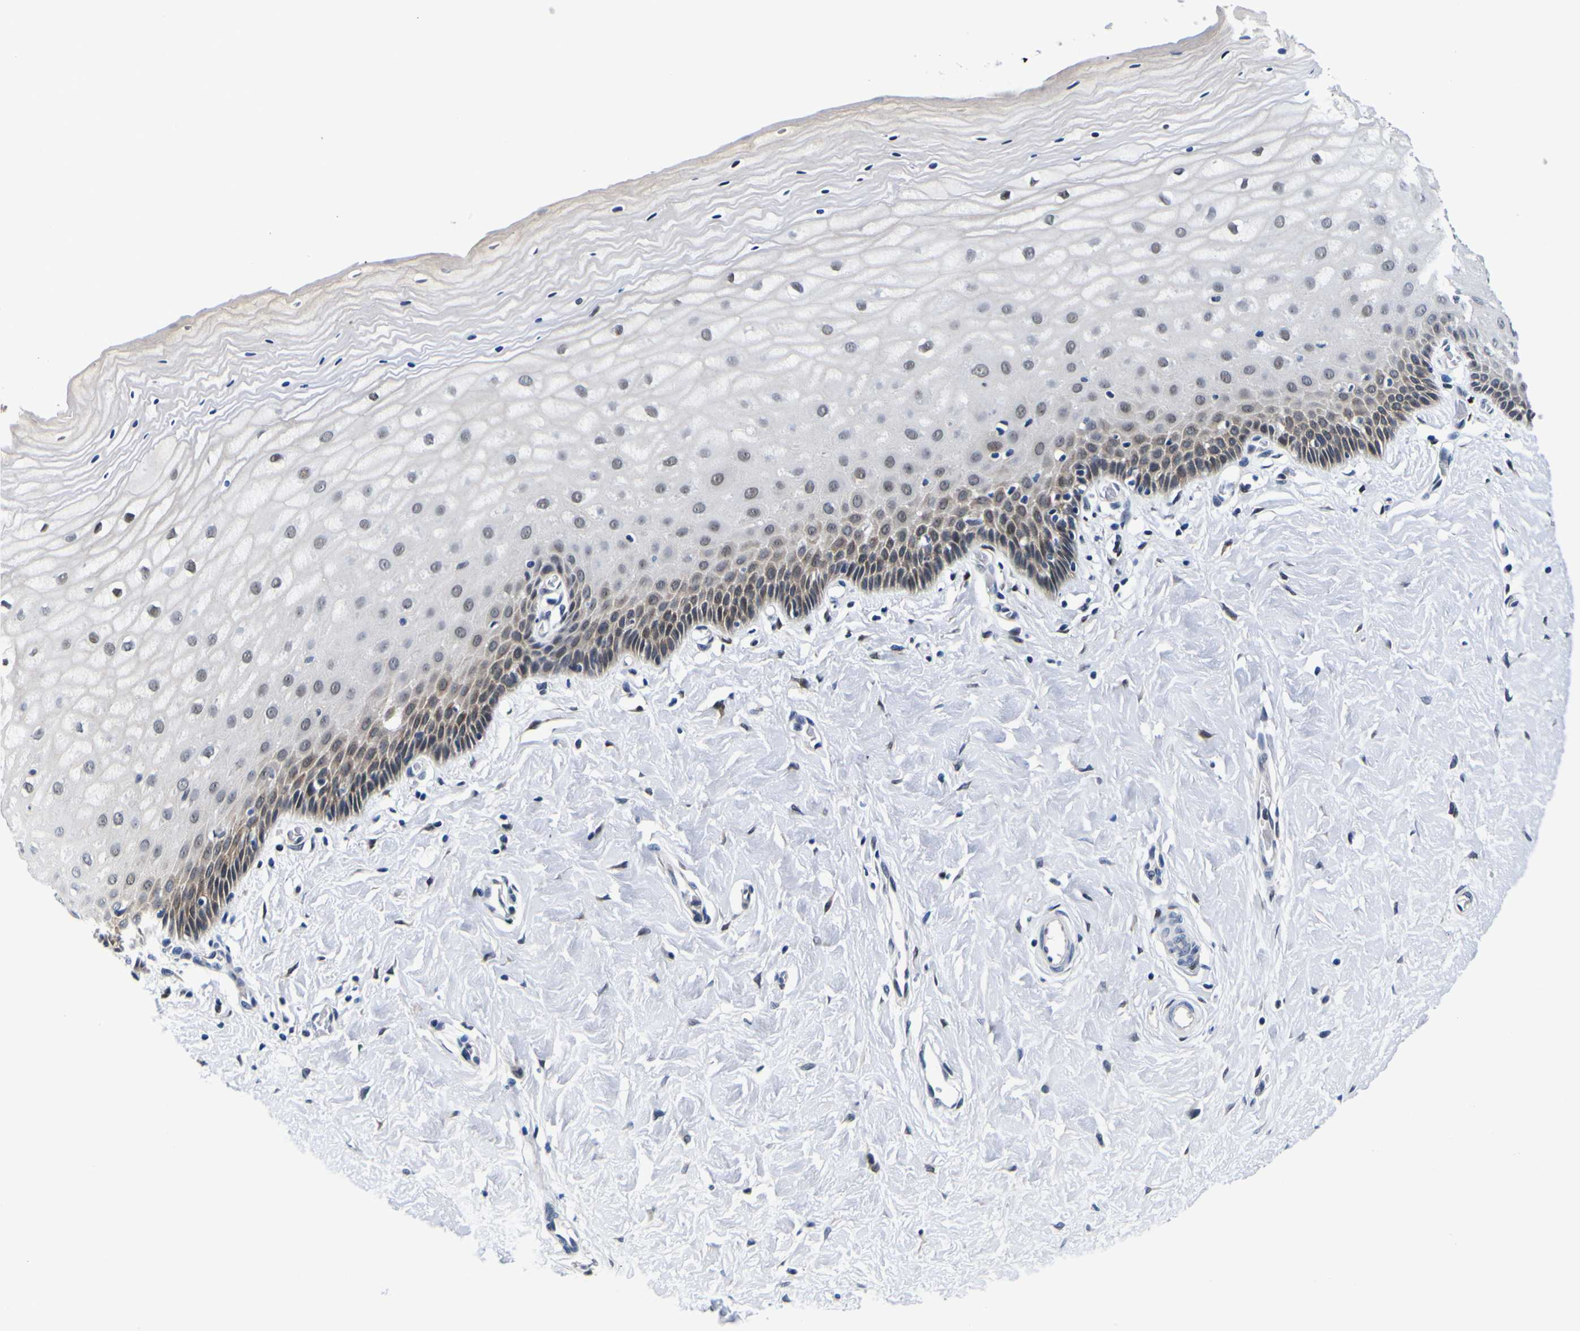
{"staining": {"intensity": "moderate", "quantity": "25%-75%", "location": "nuclear"}, "tissue": "cervix", "cell_type": "Glandular cells", "image_type": "normal", "snomed": [{"axis": "morphology", "description": "Normal tissue, NOS"}, {"axis": "topography", "description": "Cervix"}], "caption": "Cervix stained with DAB immunohistochemistry shows medium levels of moderate nuclear expression in about 25%-75% of glandular cells.", "gene": "CUL4B", "patient": {"sex": "female", "age": 55}}